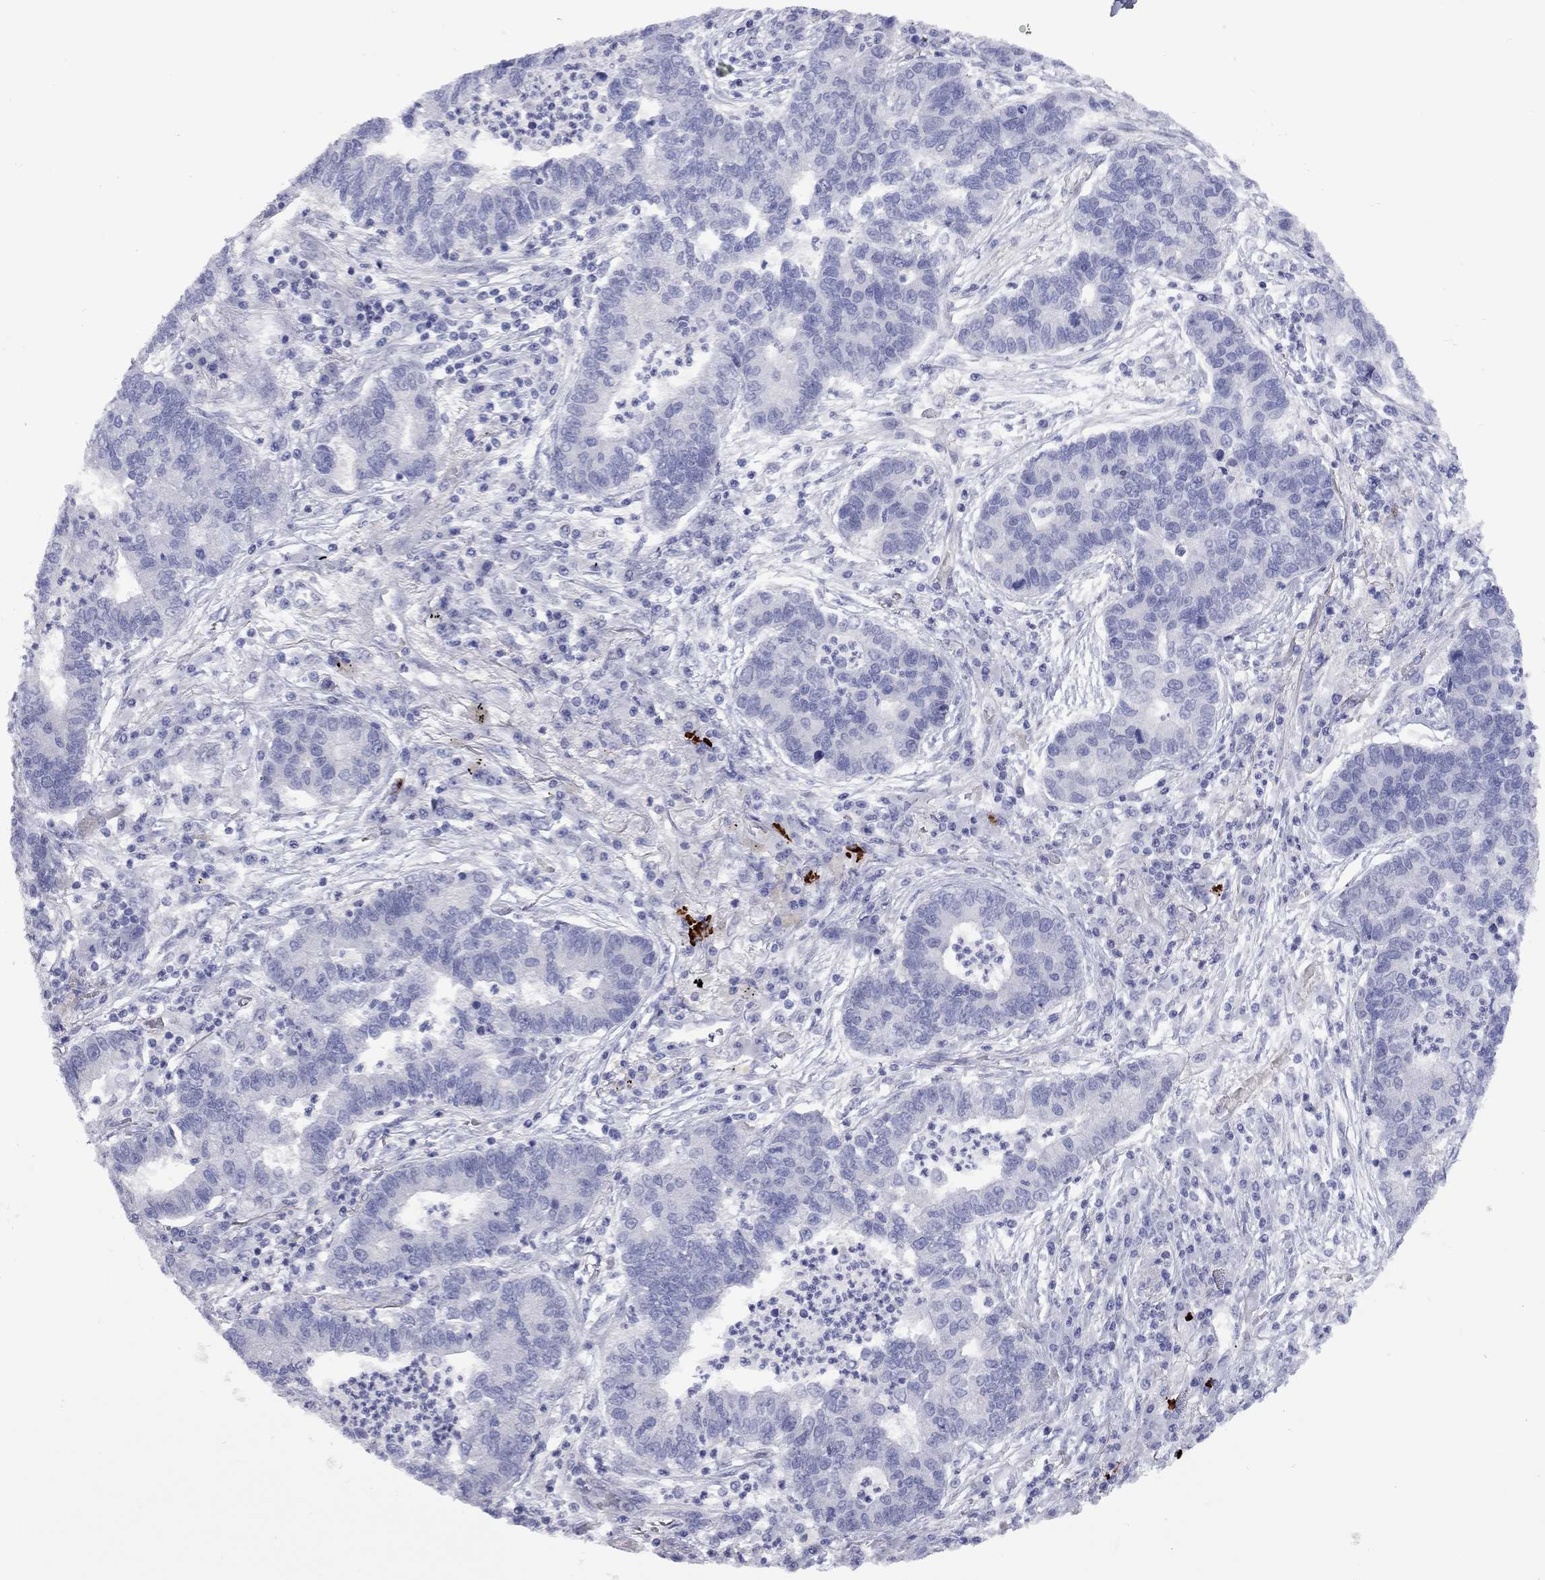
{"staining": {"intensity": "negative", "quantity": "none", "location": "none"}, "tissue": "lung cancer", "cell_type": "Tumor cells", "image_type": "cancer", "snomed": [{"axis": "morphology", "description": "Adenocarcinoma, NOS"}, {"axis": "topography", "description": "Lung"}], "caption": "Lung cancer stained for a protein using immunohistochemistry (IHC) demonstrates no expression tumor cells.", "gene": "CTNNBIP1", "patient": {"sex": "female", "age": 57}}